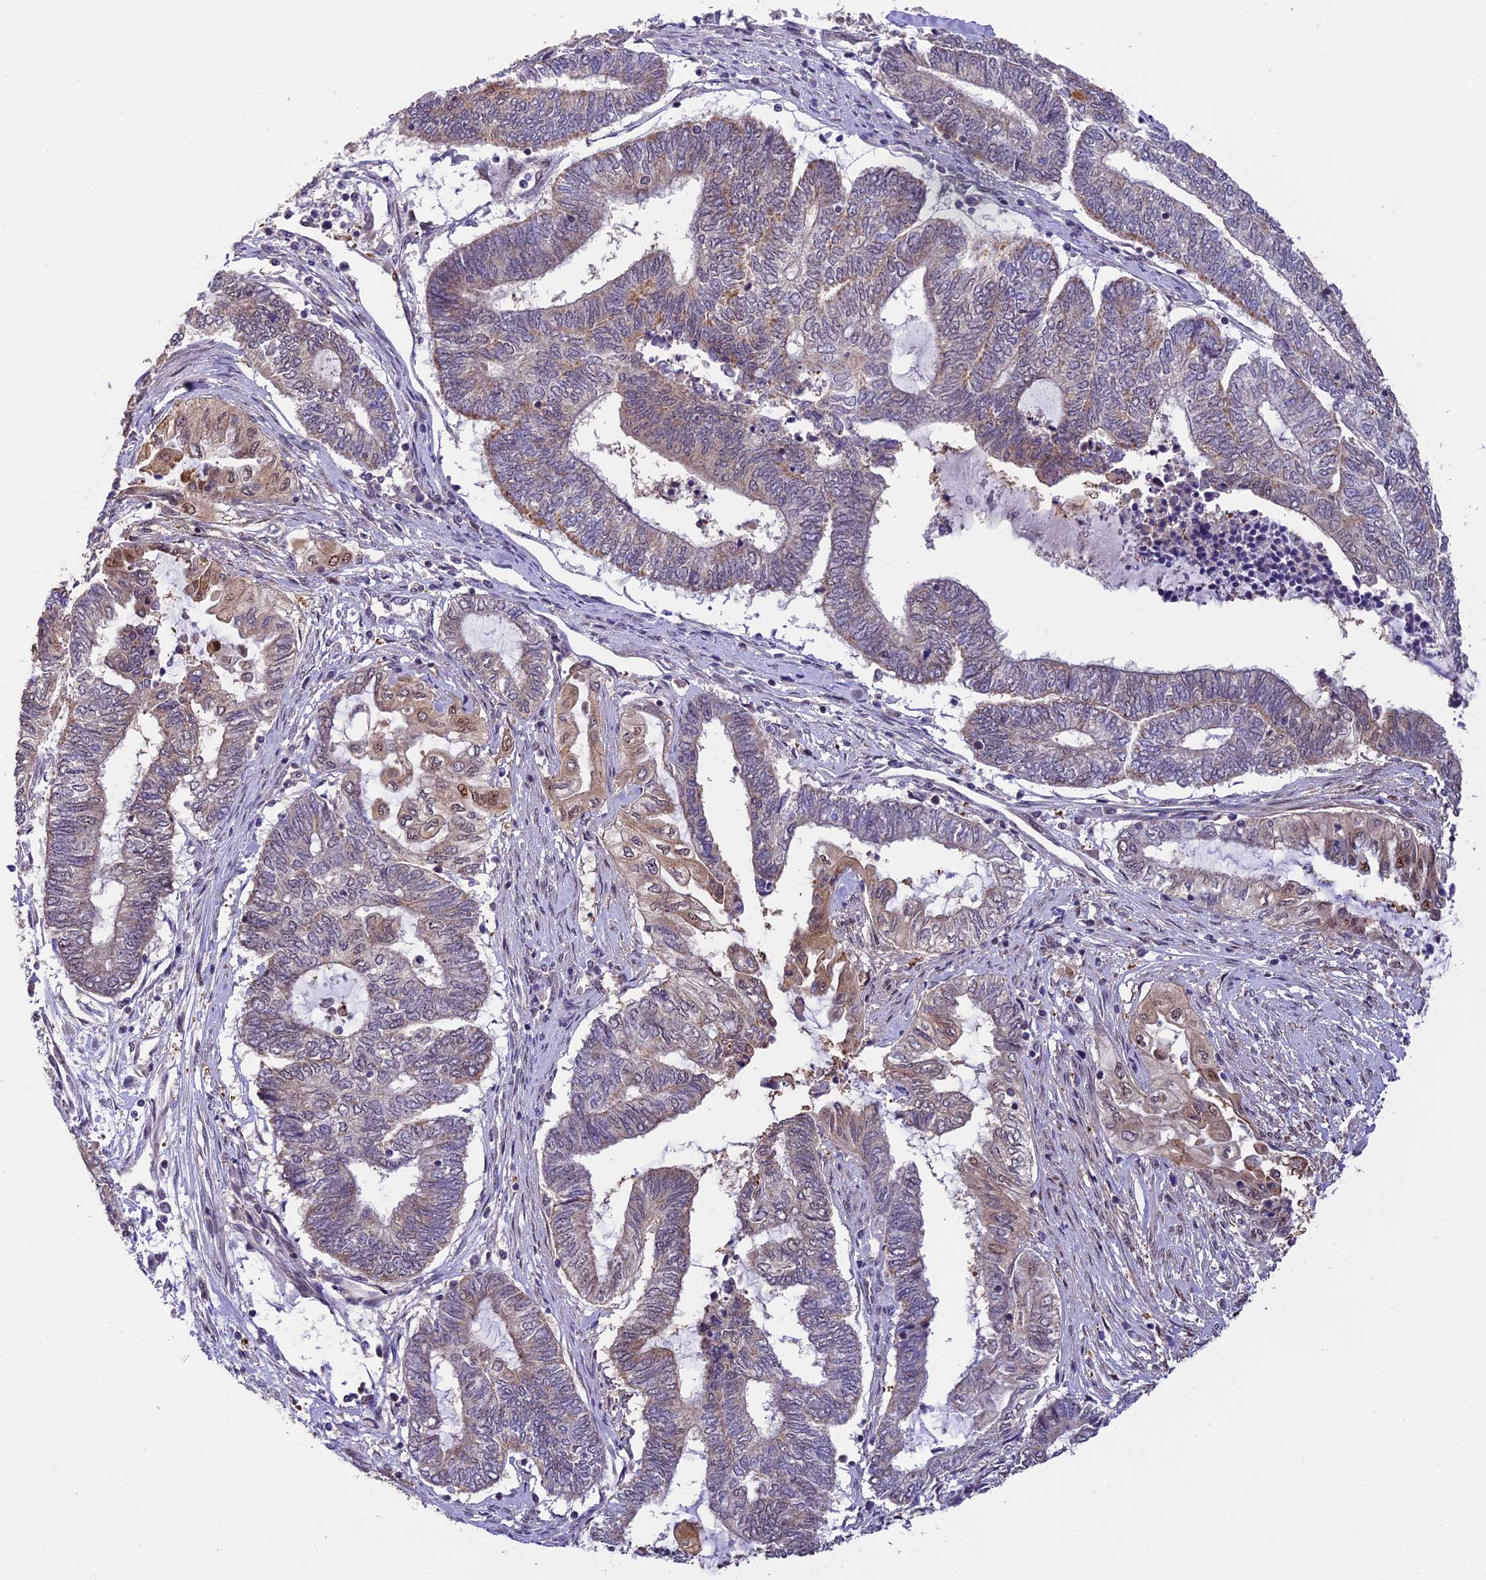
{"staining": {"intensity": "weak", "quantity": "25%-75%", "location": "cytoplasmic/membranous,nuclear"}, "tissue": "endometrial cancer", "cell_type": "Tumor cells", "image_type": "cancer", "snomed": [{"axis": "morphology", "description": "Adenocarcinoma, NOS"}, {"axis": "topography", "description": "Uterus"}, {"axis": "topography", "description": "Endometrium"}], "caption": "Brown immunohistochemical staining in human adenocarcinoma (endometrial) reveals weak cytoplasmic/membranous and nuclear expression in about 25%-75% of tumor cells. (brown staining indicates protein expression, while blue staining denotes nuclei).", "gene": "ZAR1L", "patient": {"sex": "female", "age": 70}}